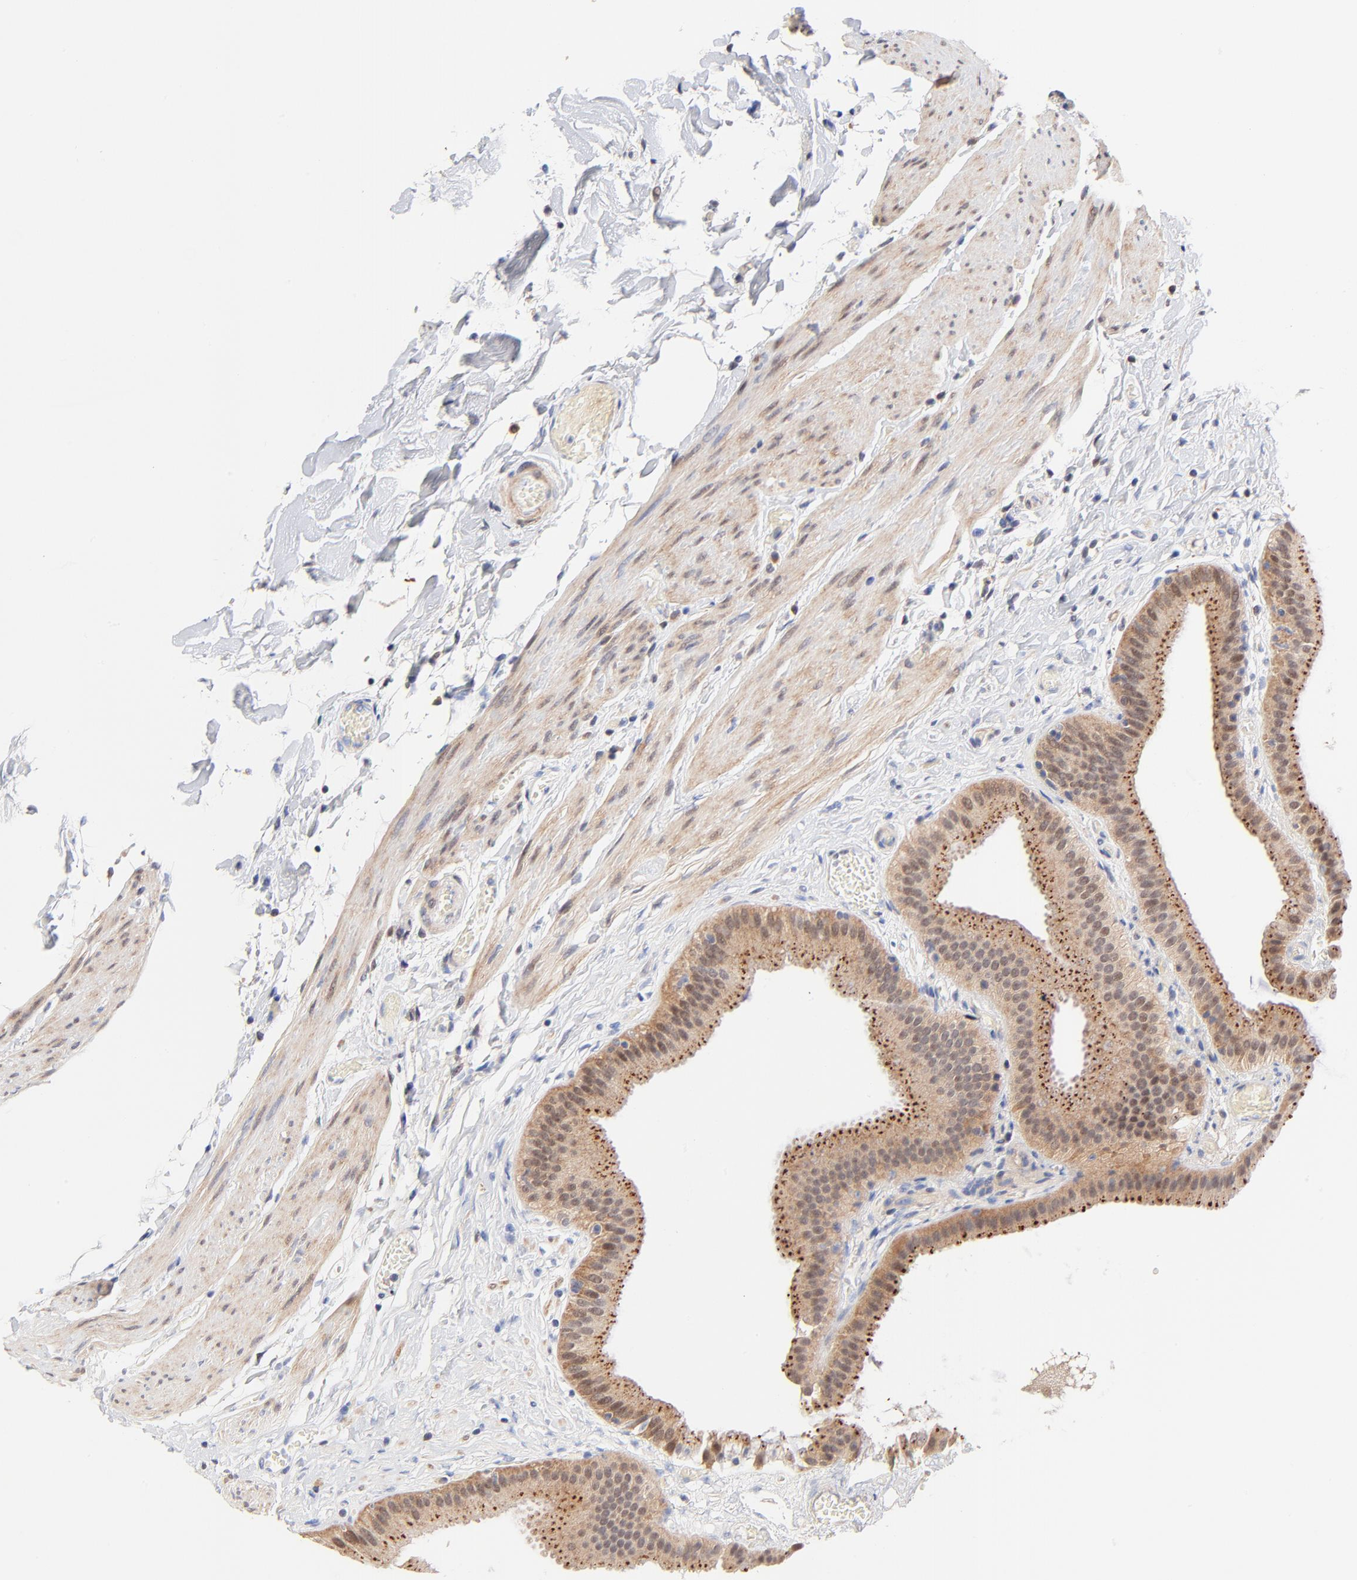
{"staining": {"intensity": "strong", "quantity": ">75%", "location": "cytoplasmic/membranous"}, "tissue": "gallbladder", "cell_type": "Glandular cells", "image_type": "normal", "snomed": [{"axis": "morphology", "description": "Normal tissue, NOS"}, {"axis": "topography", "description": "Gallbladder"}], "caption": "Immunohistochemistry (IHC) staining of normal gallbladder, which displays high levels of strong cytoplasmic/membranous expression in about >75% of glandular cells indicating strong cytoplasmic/membranous protein staining. The staining was performed using DAB (brown) for protein detection and nuclei were counterstained in hematoxylin (blue).", "gene": "TXNL1", "patient": {"sex": "female", "age": 63}}